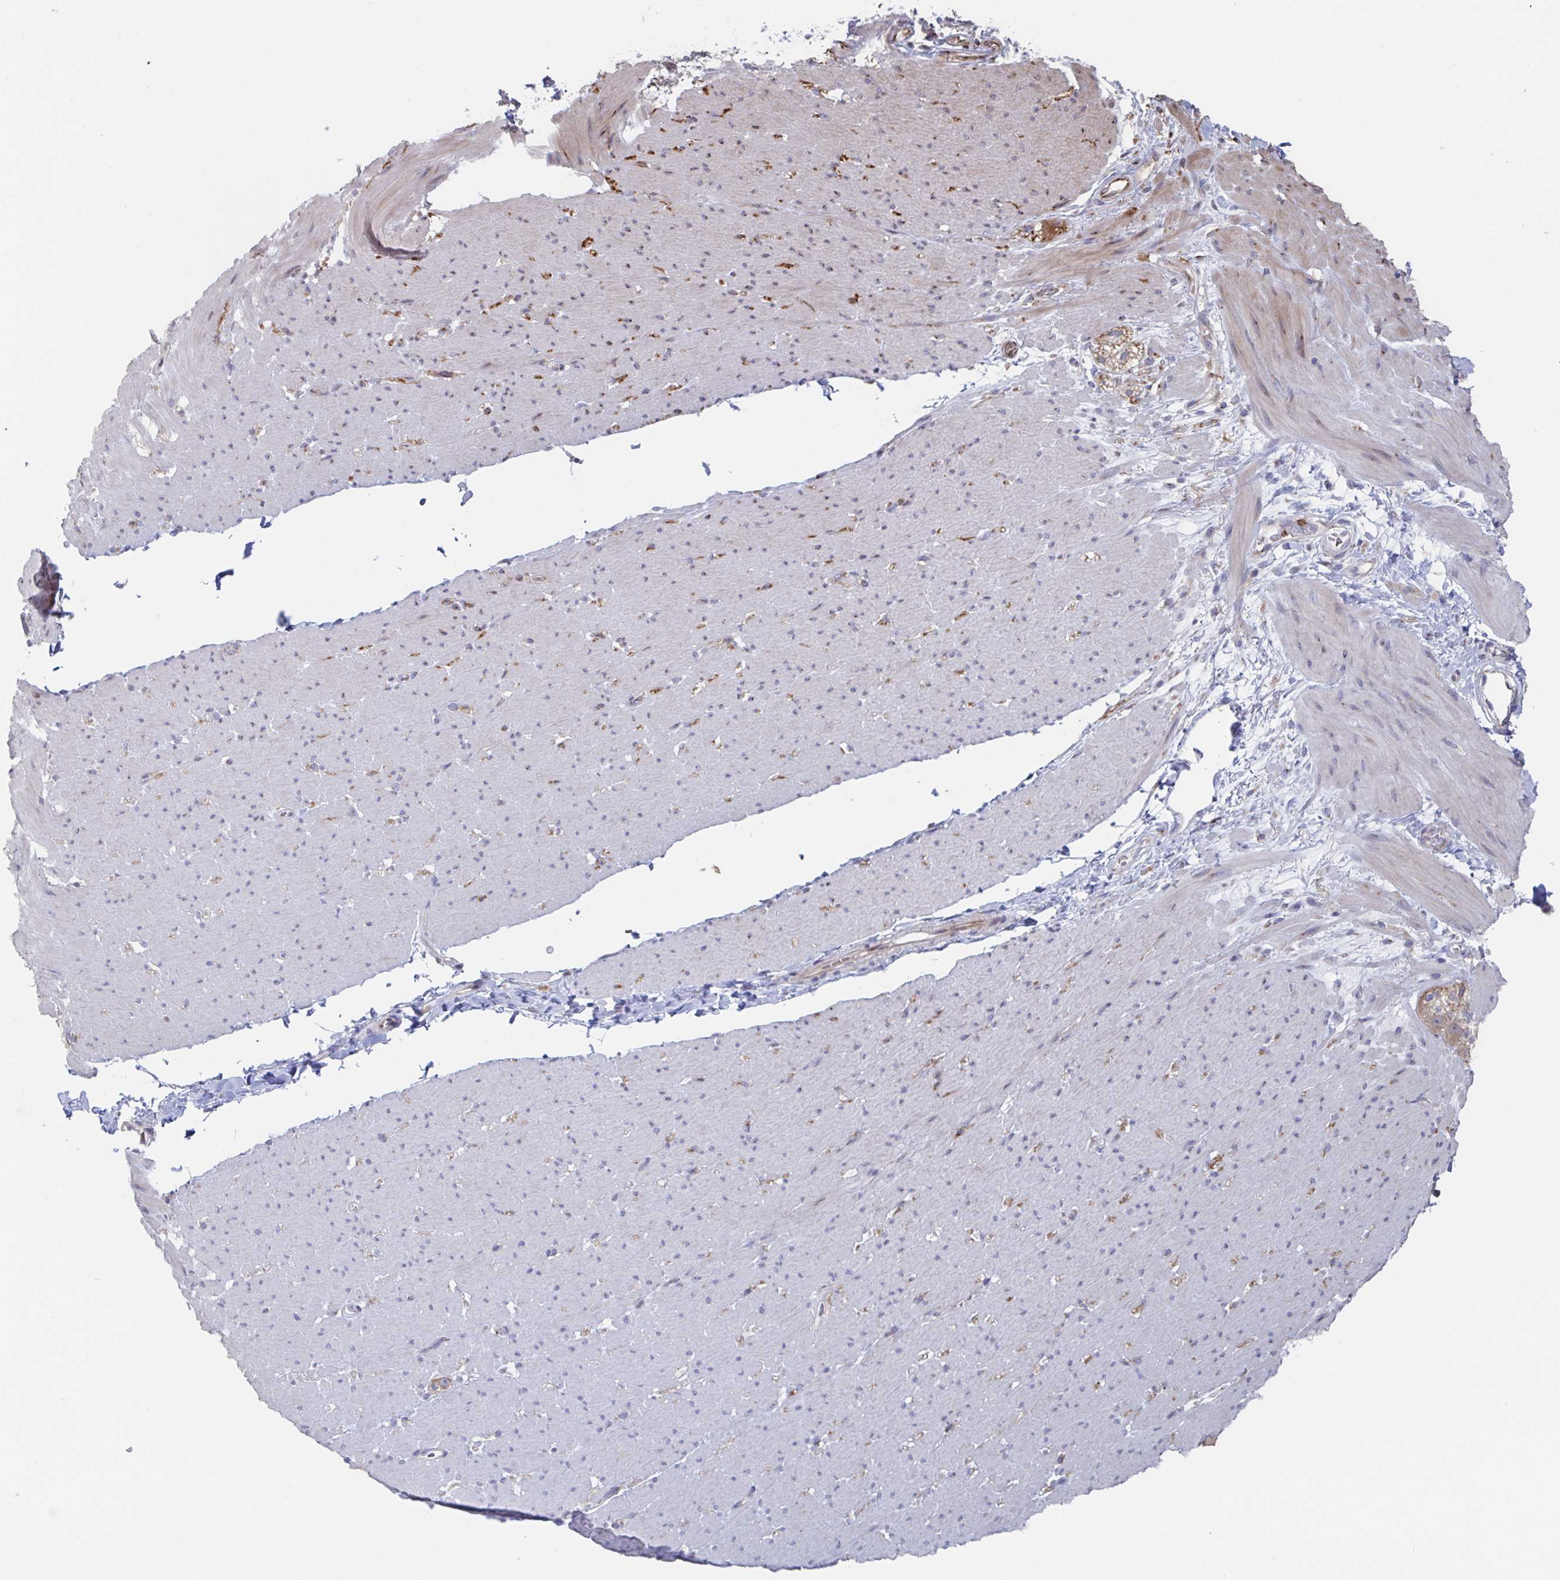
{"staining": {"intensity": "weak", "quantity": "25%-75%", "location": "cytoplasmic/membranous"}, "tissue": "smooth muscle", "cell_type": "Smooth muscle cells", "image_type": "normal", "snomed": [{"axis": "morphology", "description": "Normal tissue, NOS"}, {"axis": "topography", "description": "Smooth muscle"}, {"axis": "topography", "description": "Rectum"}], "caption": "This is a micrograph of IHC staining of benign smooth muscle, which shows weak expression in the cytoplasmic/membranous of smooth muscle cells.", "gene": "FJX1", "patient": {"sex": "male", "age": 53}}